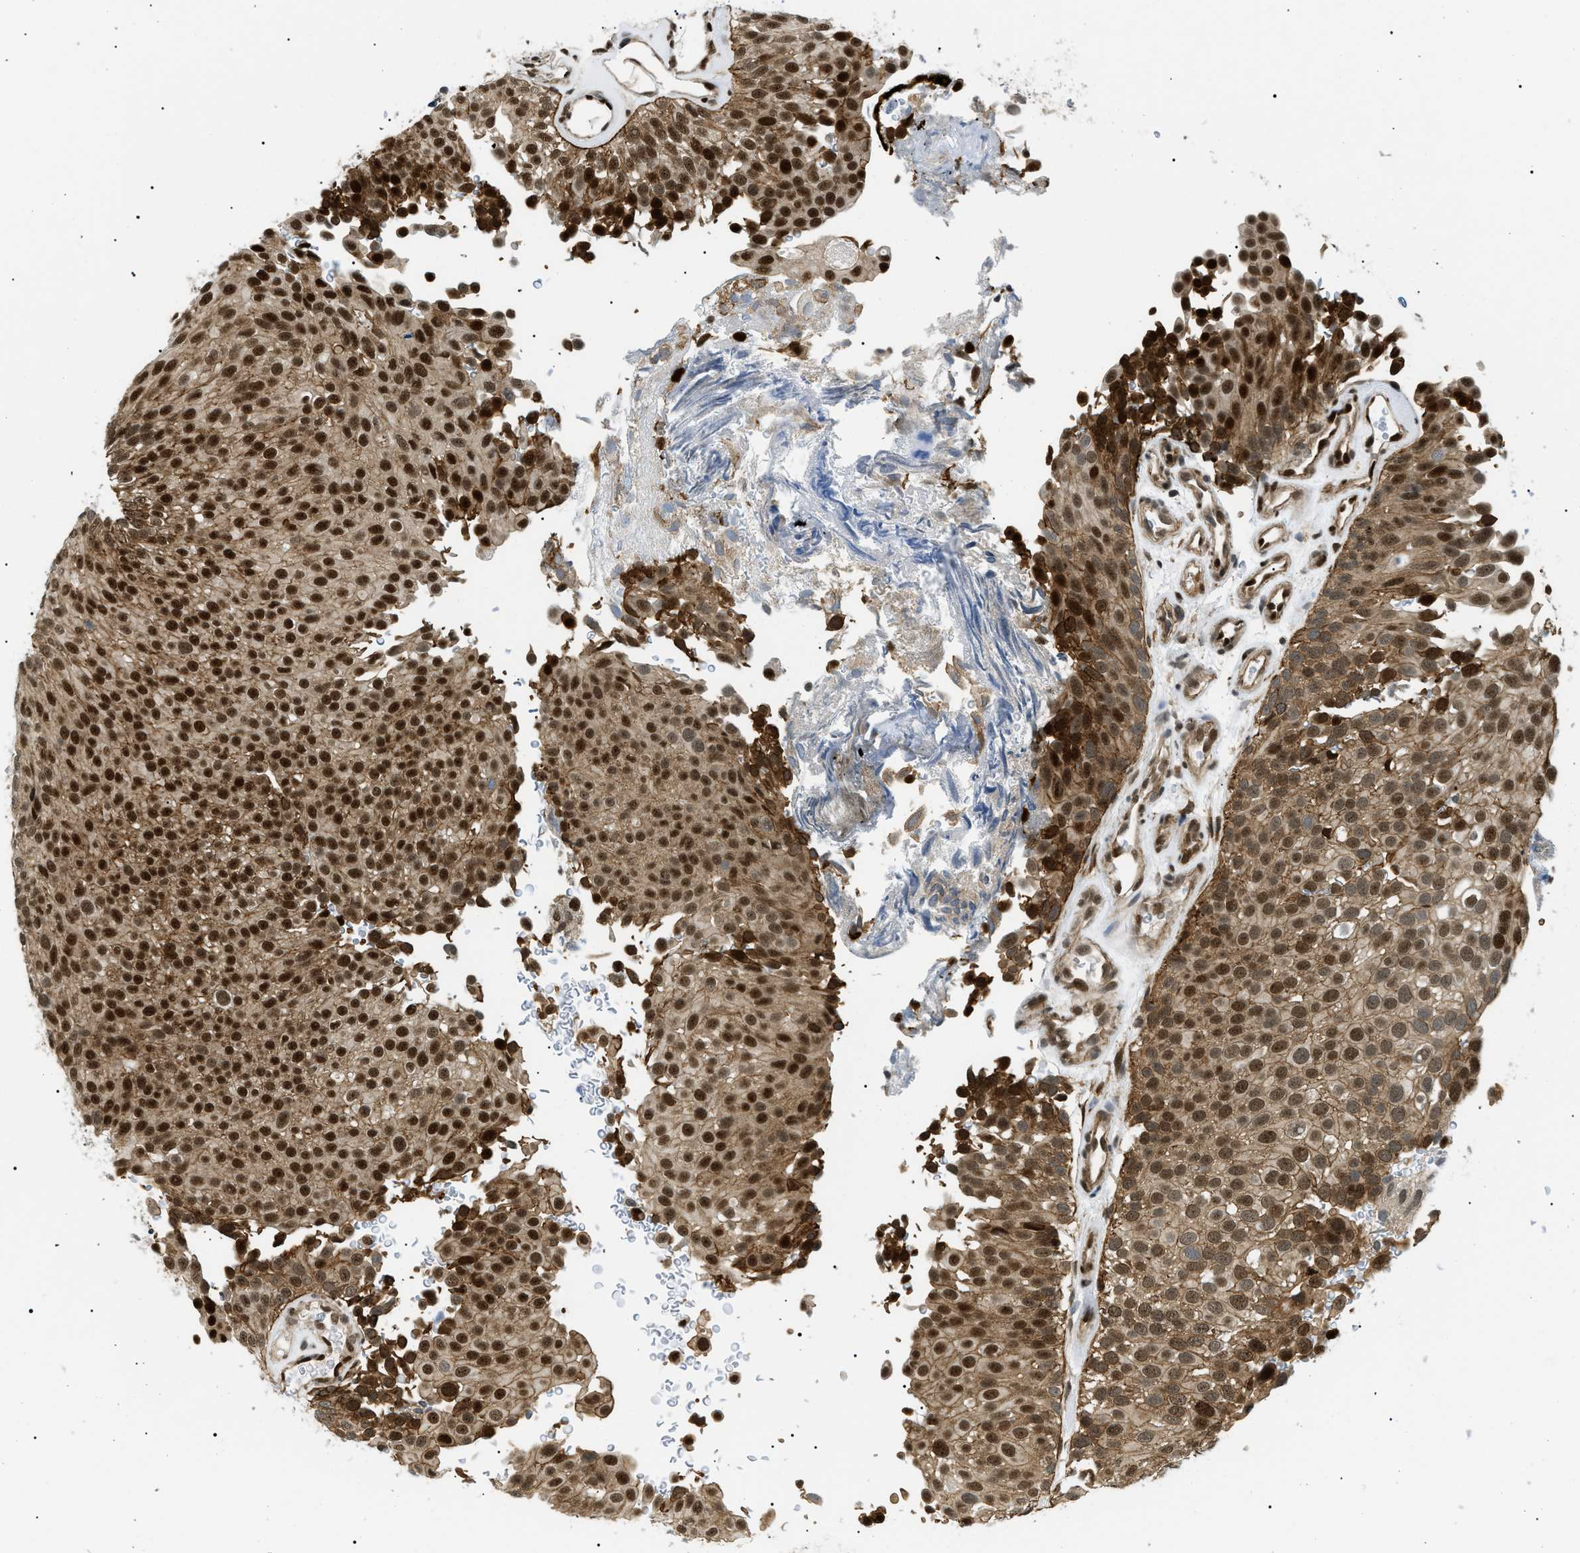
{"staining": {"intensity": "strong", "quantity": ">75%", "location": "cytoplasmic/membranous,nuclear"}, "tissue": "urothelial cancer", "cell_type": "Tumor cells", "image_type": "cancer", "snomed": [{"axis": "morphology", "description": "Urothelial carcinoma, Low grade"}, {"axis": "topography", "description": "Urinary bladder"}], "caption": "High-power microscopy captured an immunohistochemistry micrograph of urothelial cancer, revealing strong cytoplasmic/membranous and nuclear expression in approximately >75% of tumor cells. (DAB IHC with brightfield microscopy, high magnification).", "gene": "CWC25", "patient": {"sex": "male", "age": 78}}